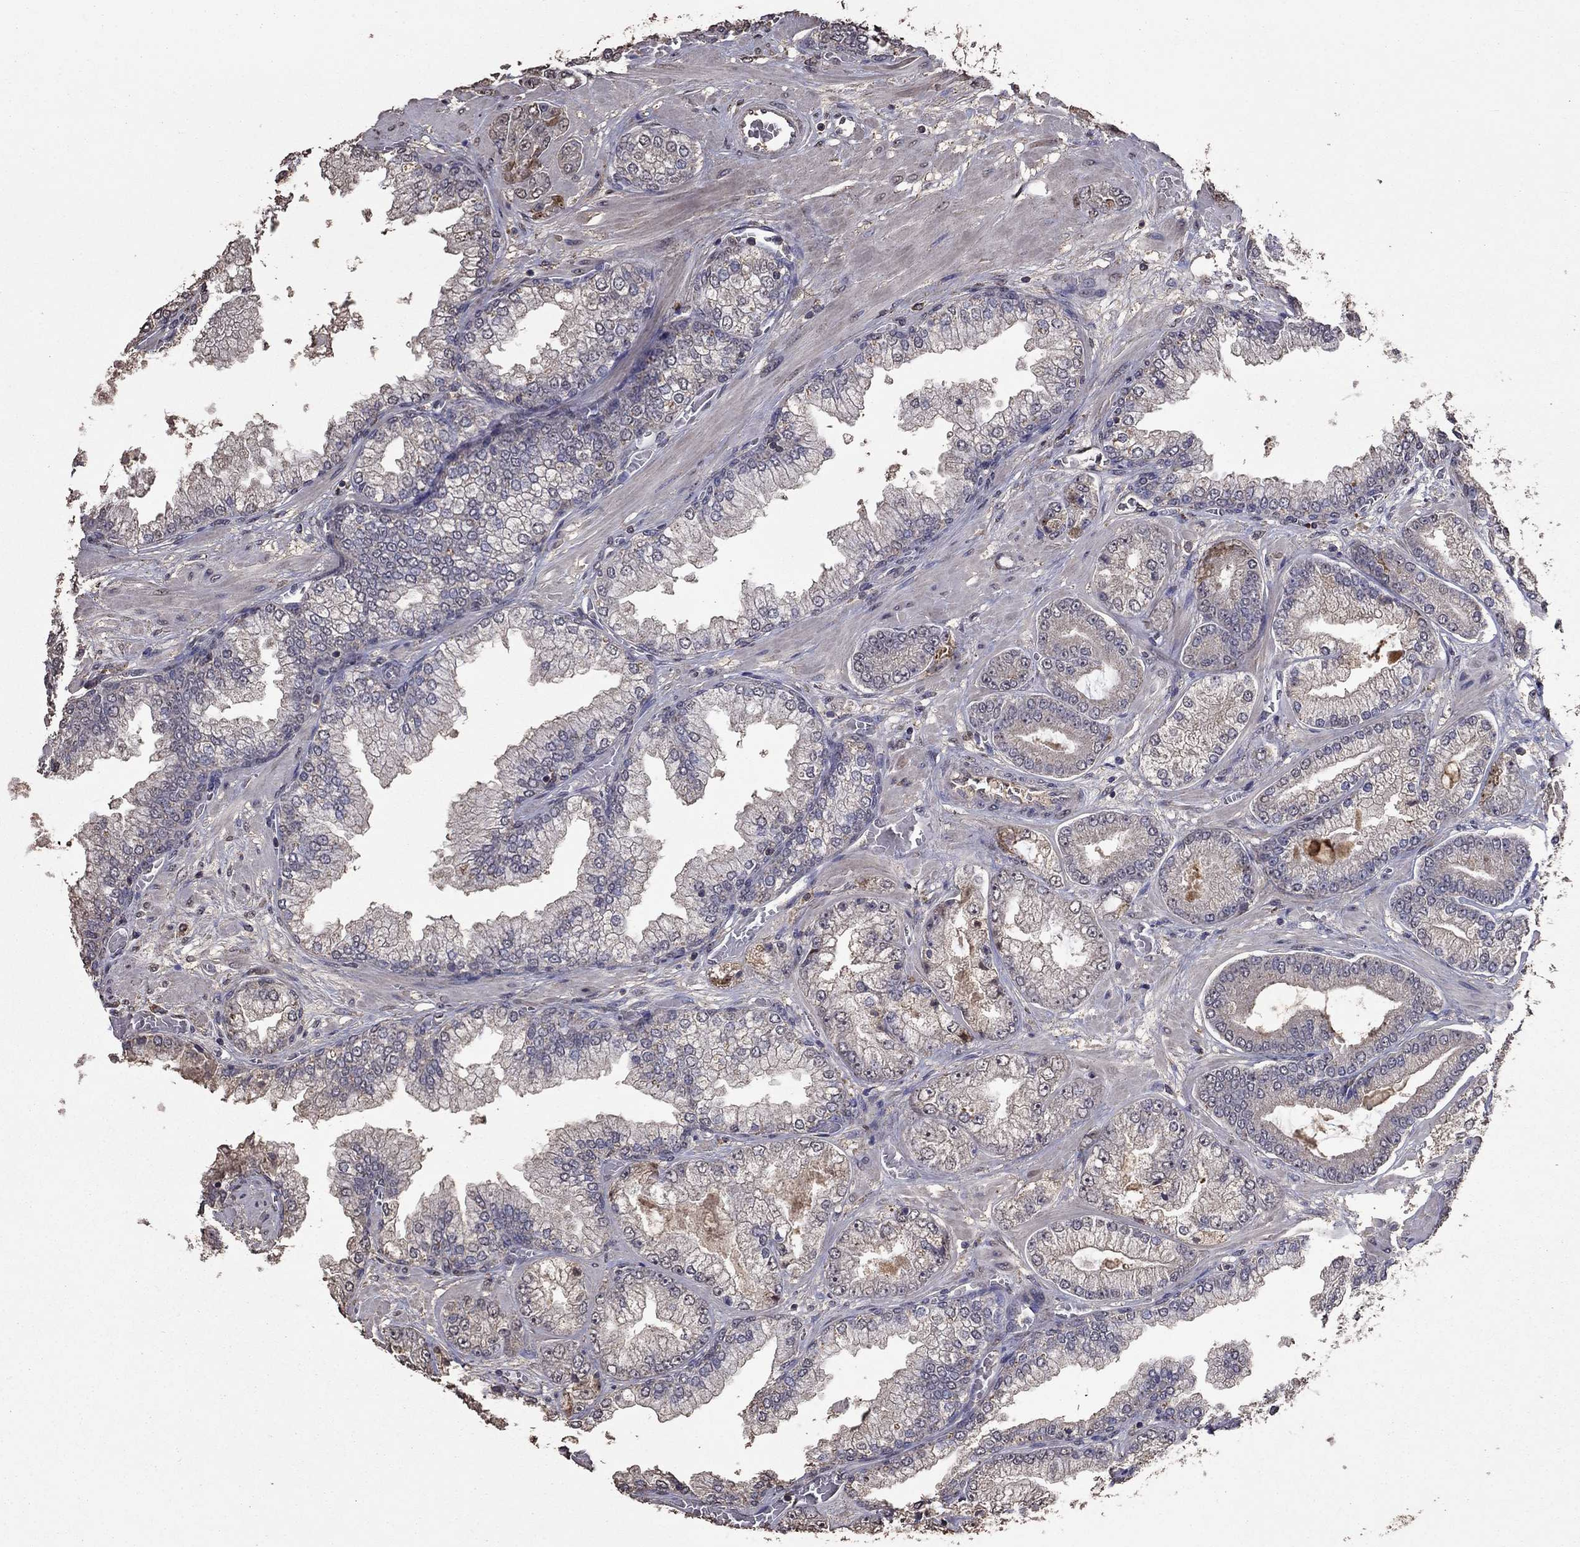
{"staining": {"intensity": "negative", "quantity": "none", "location": "none"}, "tissue": "prostate cancer", "cell_type": "Tumor cells", "image_type": "cancer", "snomed": [{"axis": "morphology", "description": "Adenocarcinoma, Low grade"}, {"axis": "topography", "description": "Prostate"}], "caption": "Immunohistochemical staining of adenocarcinoma (low-grade) (prostate) exhibits no significant positivity in tumor cells.", "gene": "SERPINA5", "patient": {"sex": "male", "age": 57}}